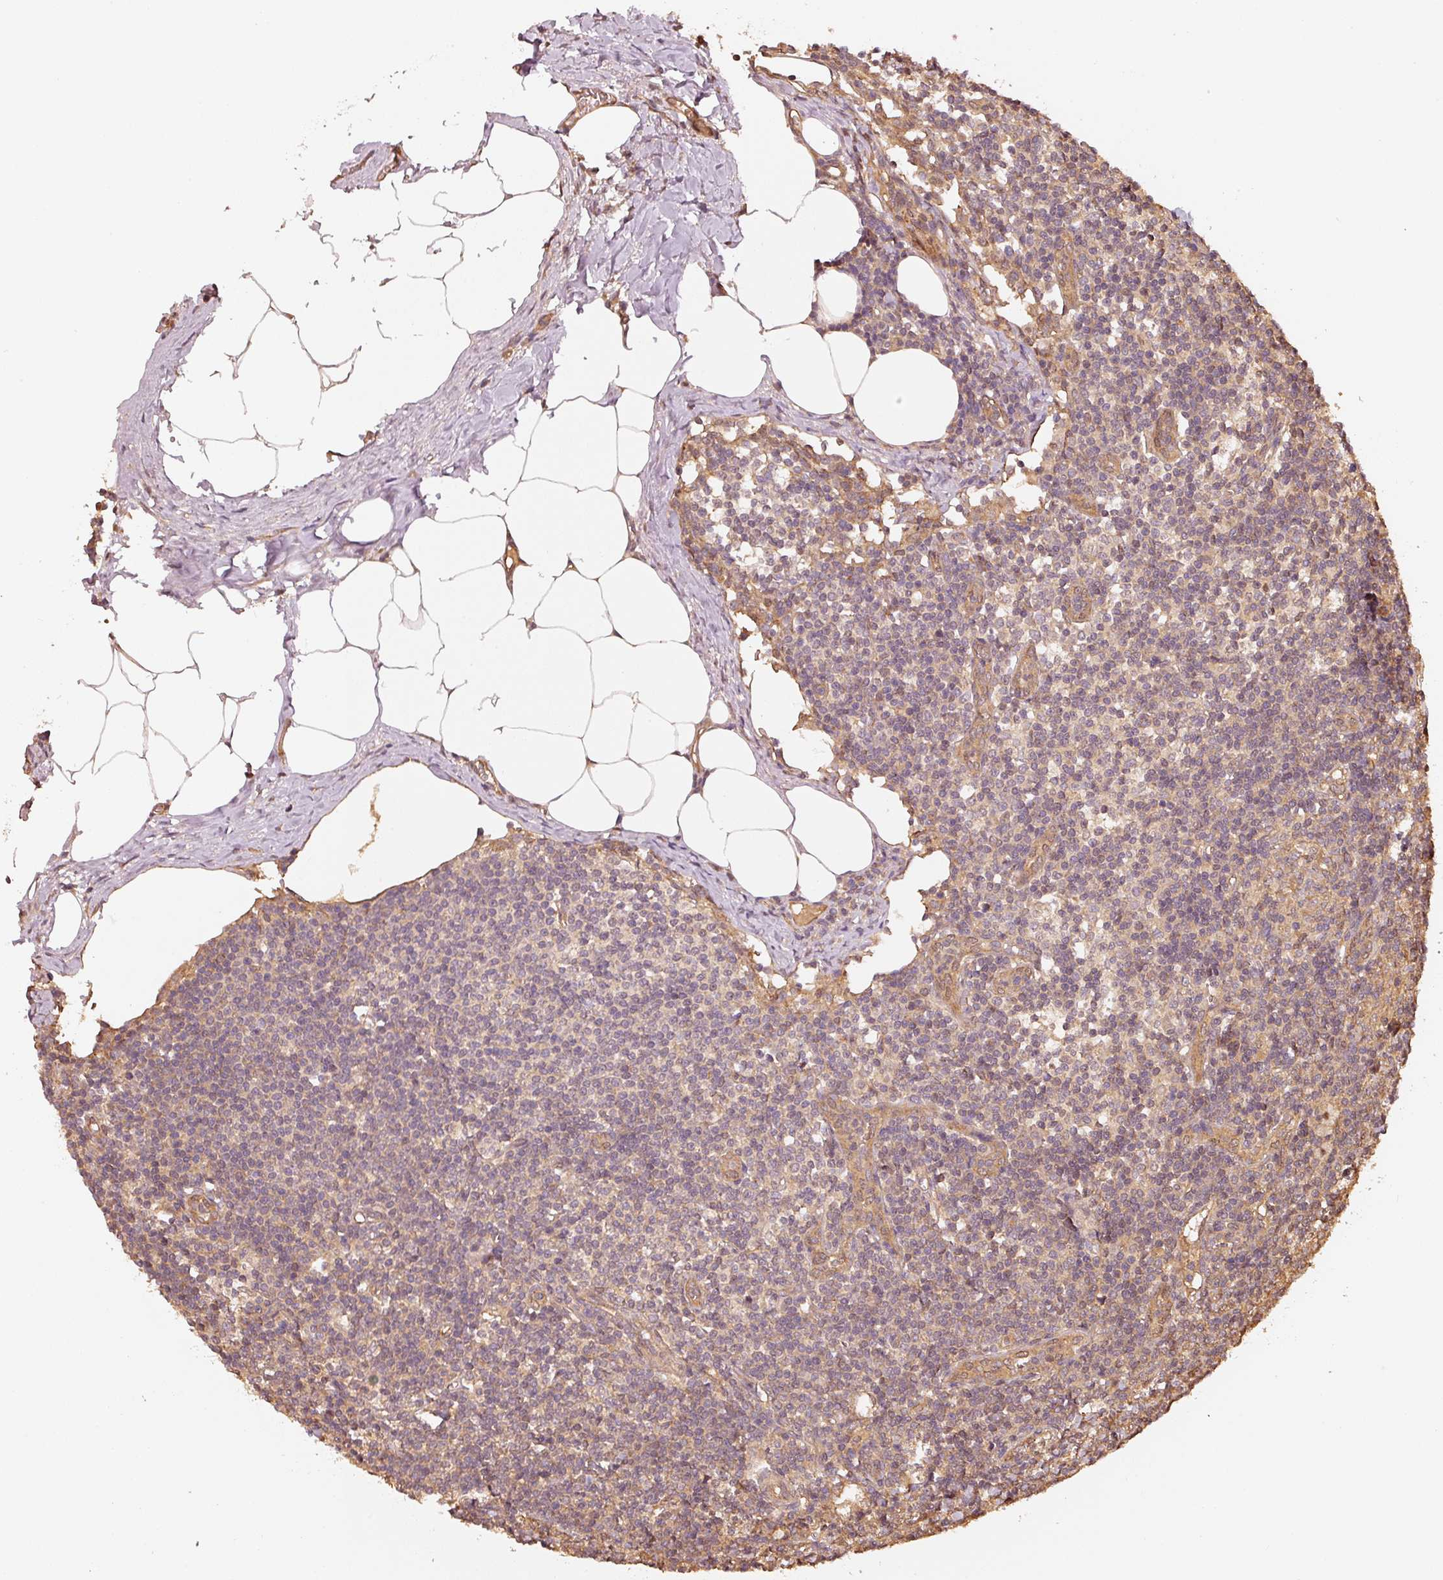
{"staining": {"intensity": "weak", "quantity": "<25%", "location": "nuclear"}, "tissue": "lymph node", "cell_type": "Germinal center cells", "image_type": "normal", "snomed": [{"axis": "morphology", "description": "Normal tissue, NOS"}, {"axis": "topography", "description": "Lymph node"}], "caption": "This is an immunohistochemistry image of normal lymph node. There is no expression in germinal center cells.", "gene": "STAU1", "patient": {"sex": "female", "age": 59}}